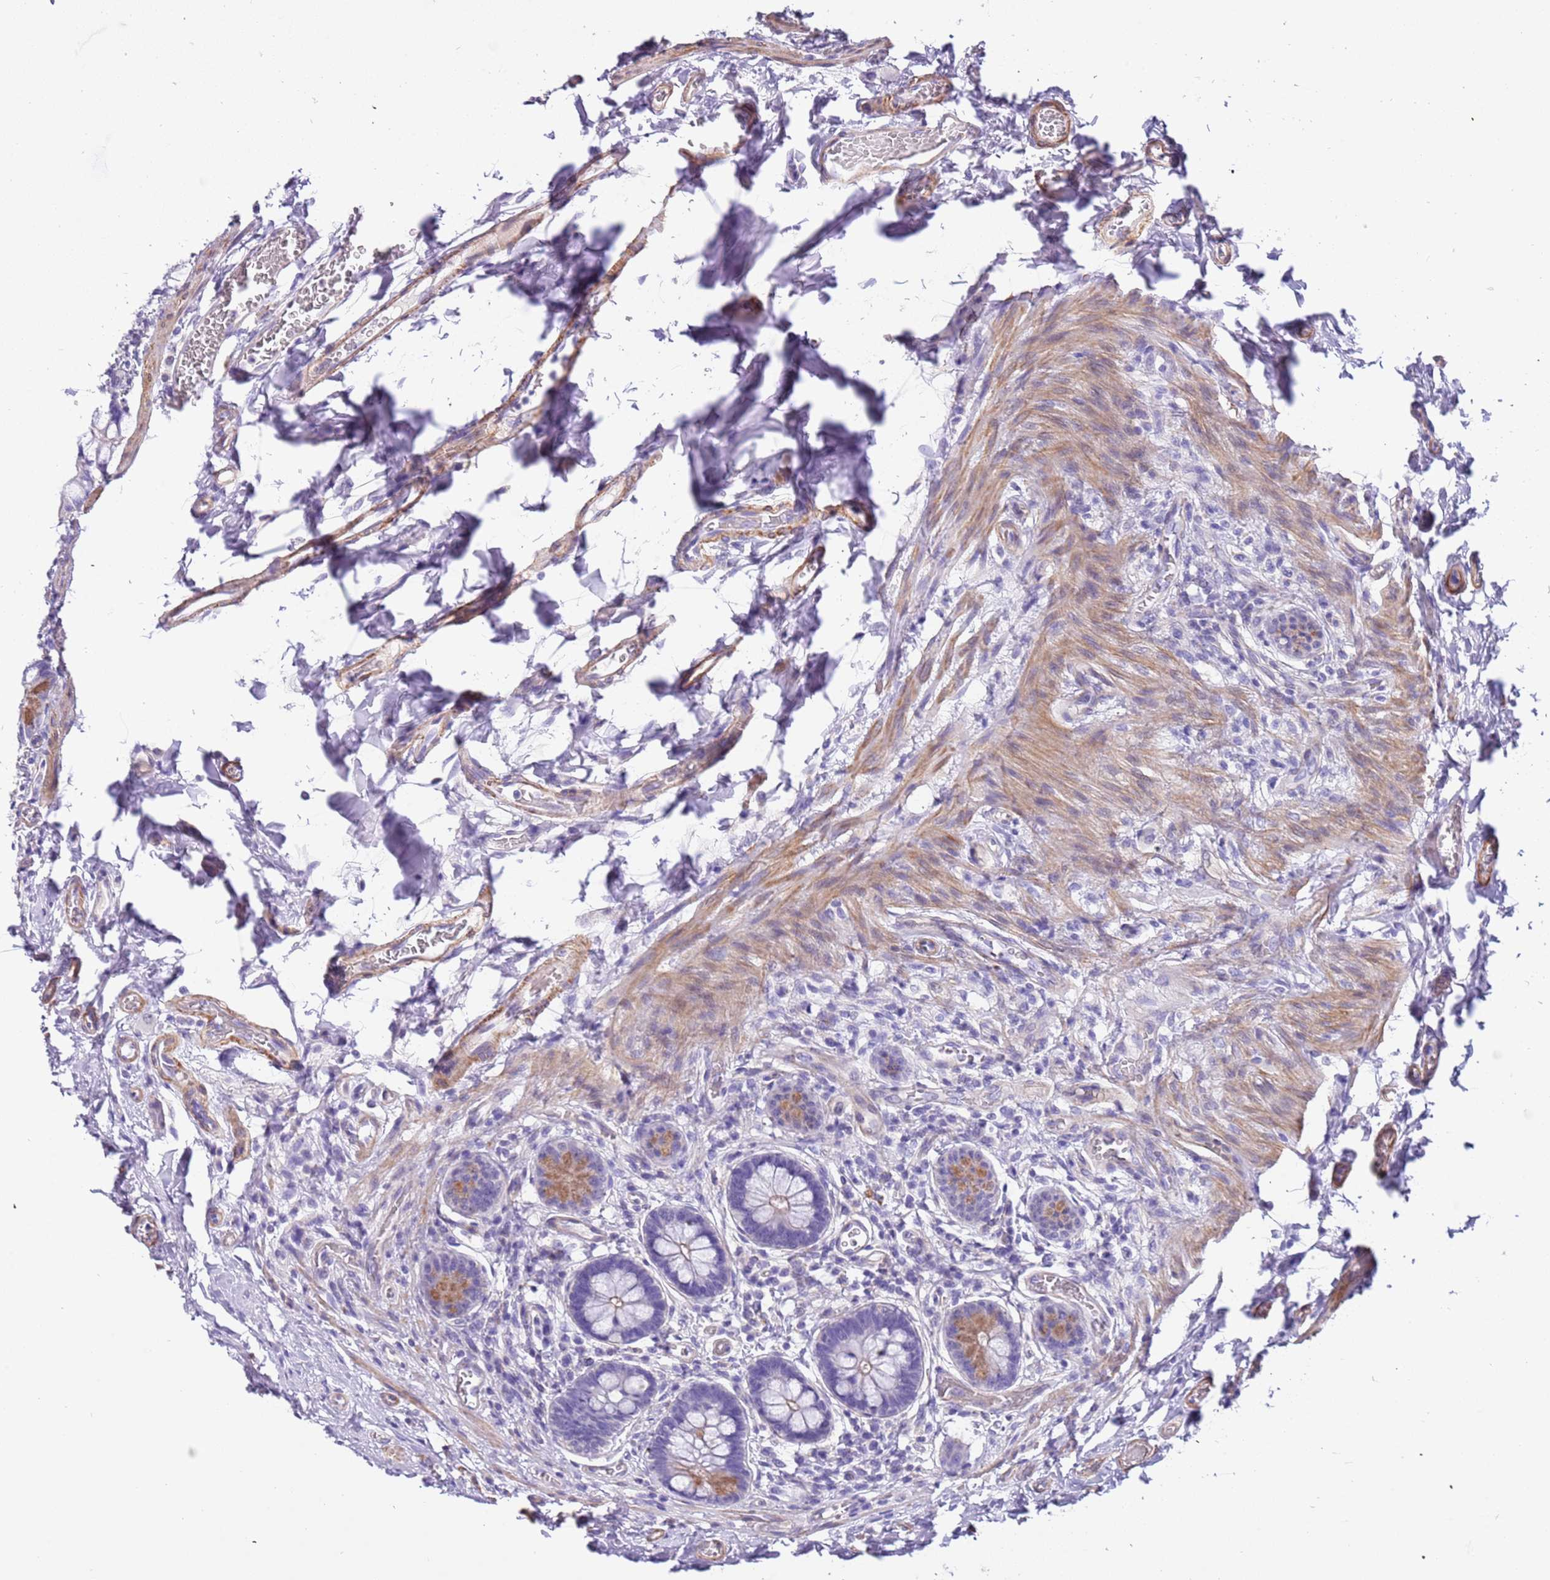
{"staining": {"intensity": "moderate", "quantity": "<25%", "location": "cytoplasmic/membranous"}, "tissue": "small intestine", "cell_type": "Glandular cells", "image_type": "normal", "snomed": [{"axis": "morphology", "description": "Normal tissue, NOS"}, {"axis": "topography", "description": "Small intestine"}], "caption": "Glandular cells display moderate cytoplasmic/membranous expression in approximately <25% of cells in normal small intestine.", "gene": "PCGF2", "patient": {"sex": "male", "age": 52}}